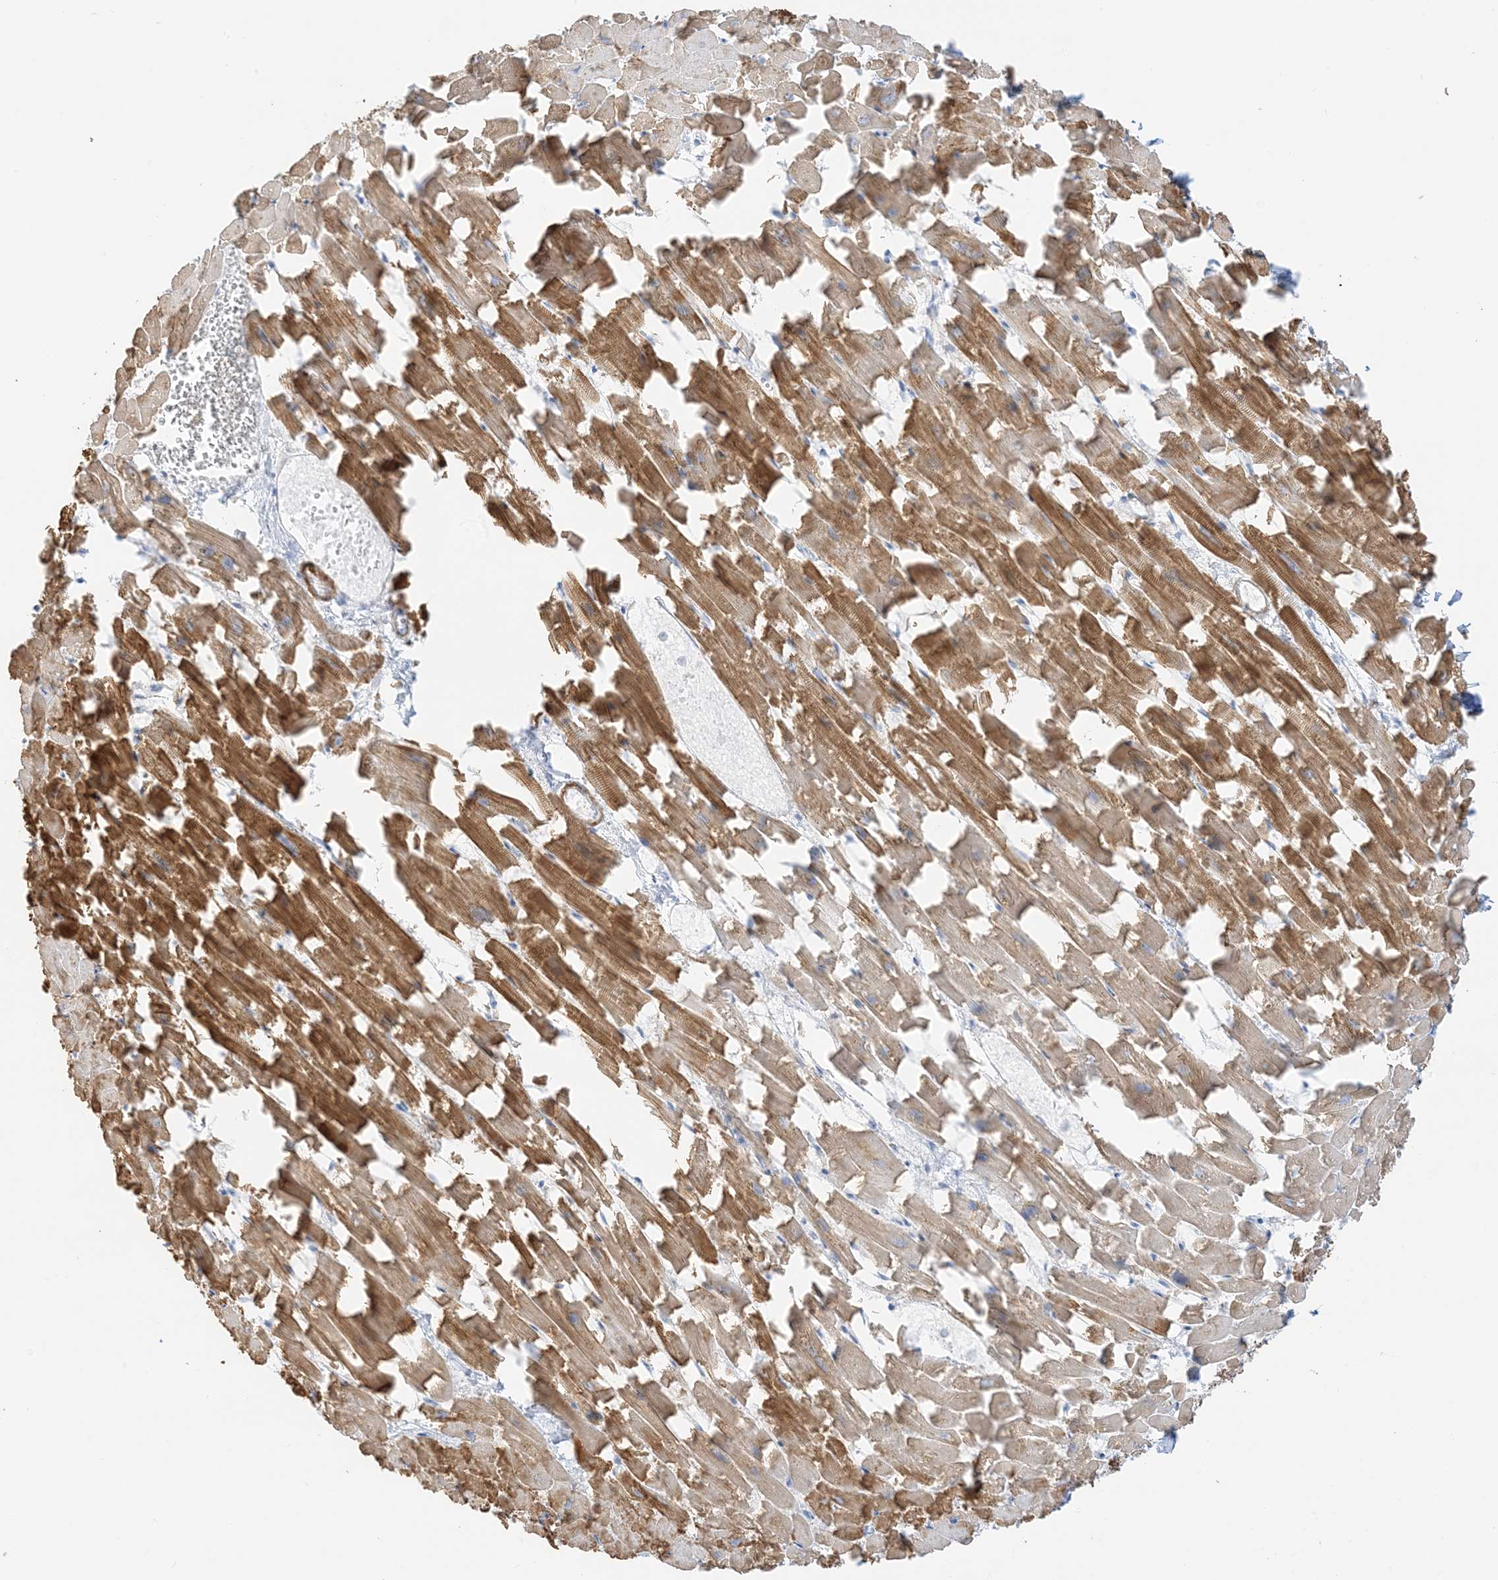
{"staining": {"intensity": "moderate", "quantity": ">75%", "location": "cytoplasmic/membranous"}, "tissue": "heart muscle", "cell_type": "Cardiomyocytes", "image_type": "normal", "snomed": [{"axis": "morphology", "description": "Normal tissue, NOS"}, {"axis": "topography", "description": "Heart"}], "caption": "IHC (DAB (3,3'-diaminobenzidine)) staining of benign heart muscle demonstrates moderate cytoplasmic/membranous protein expression in about >75% of cardiomyocytes. The staining was performed using DAB (3,3'-diaminobenzidine), with brown indicating positive protein expression. Nuclei are stained blue with hematoxylin.", "gene": "SLC22A13", "patient": {"sex": "female", "age": 64}}